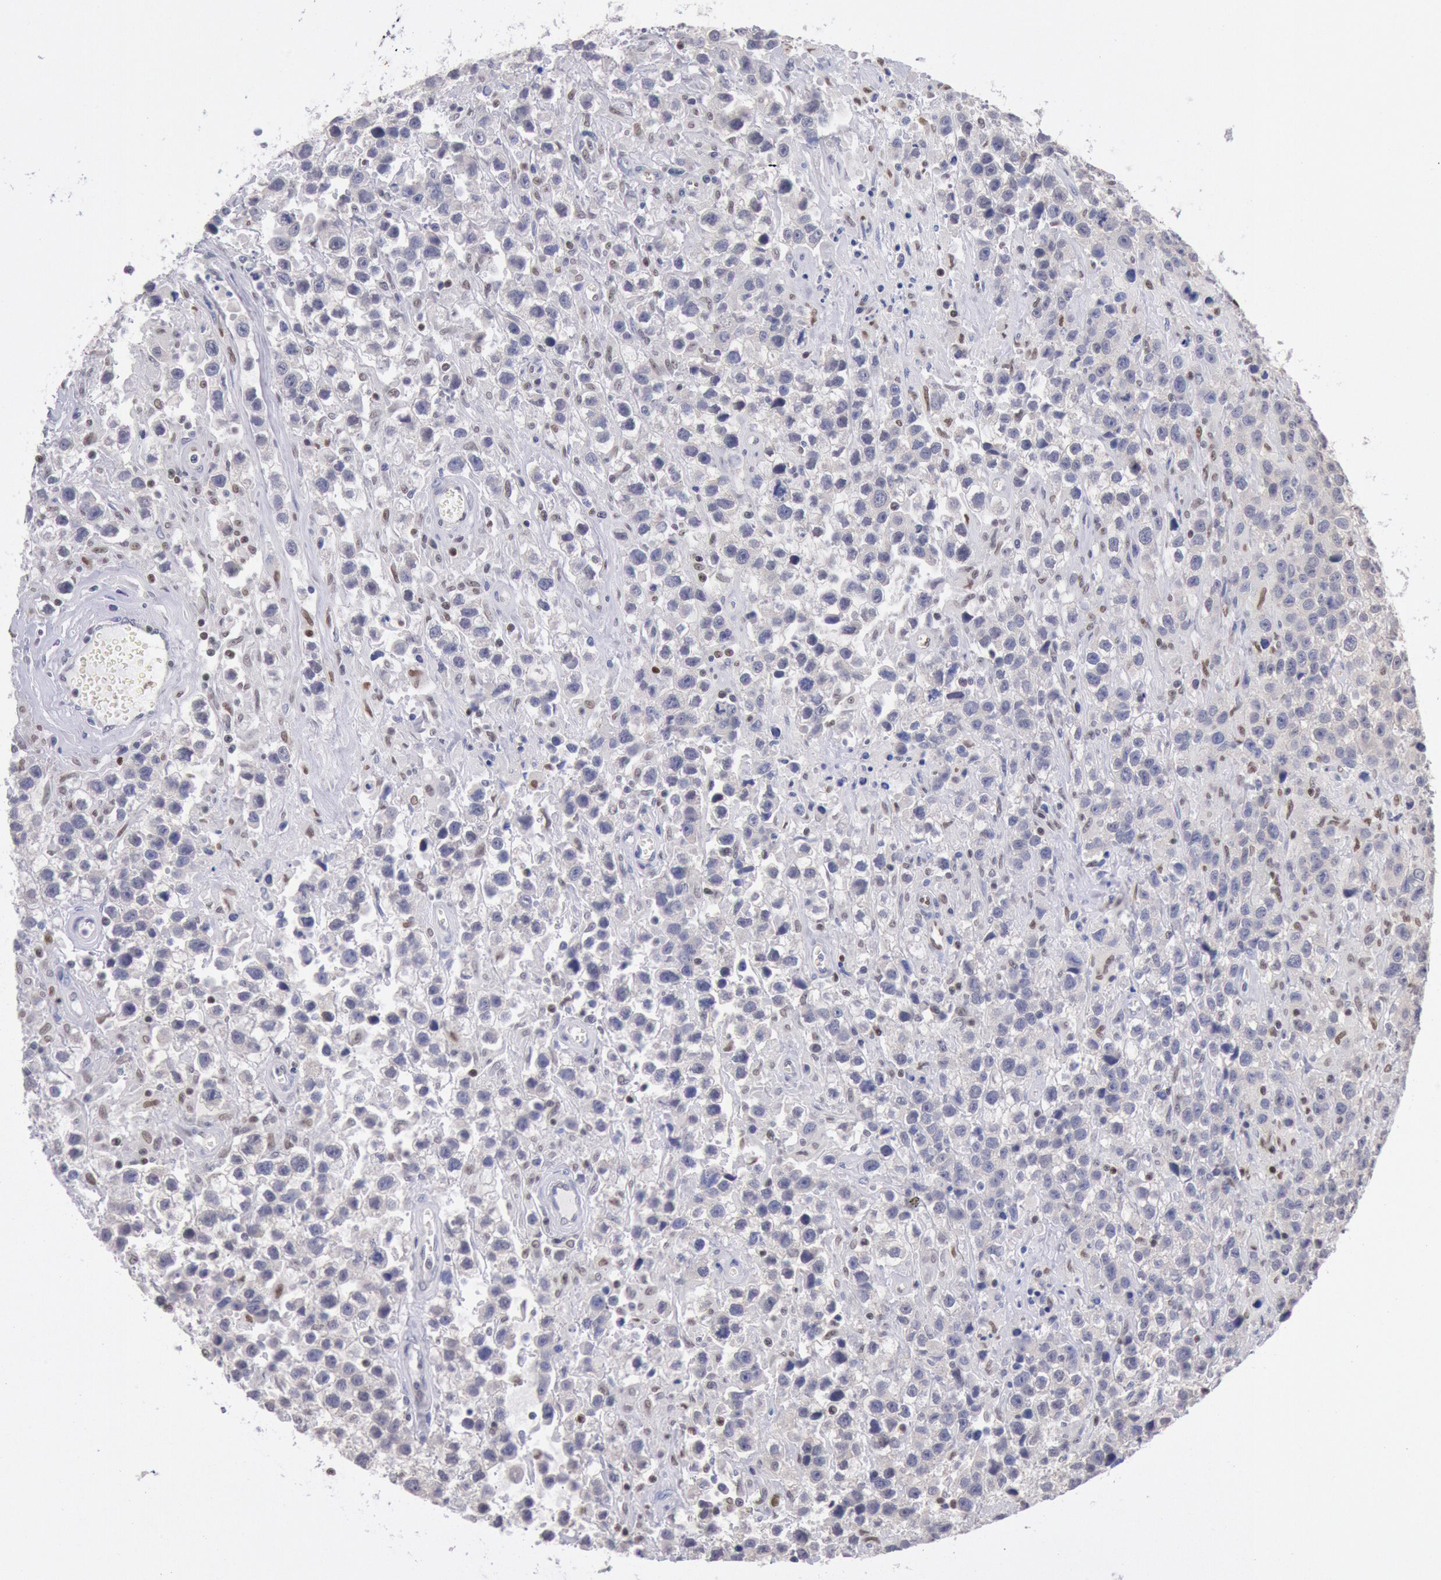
{"staining": {"intensity": "negative", "quantity": "none", "location": "none"}, "tissue": "testis cancer", "cell_type": "Tumor cells", "image_type": "cancer", "snomed": [{"axis": "morphology", "description": "Seminoma, NOS"}, {"axis": "topography", "description": "Testis"}], "caption": "IHC photomicrograph of neoplastic tissue: testis cancer stained with DAB shows no significant protein positivity in tumor cells. The staining was performed using DAB (3,3'-diaminobenzidine) to visualize the protein expression in brown, while the nuclei were stained in blue with hematoxylin (Magnification: 20x).", "gene": "RPS6KA5", "patient": {"sex": "male", "age": 43}}